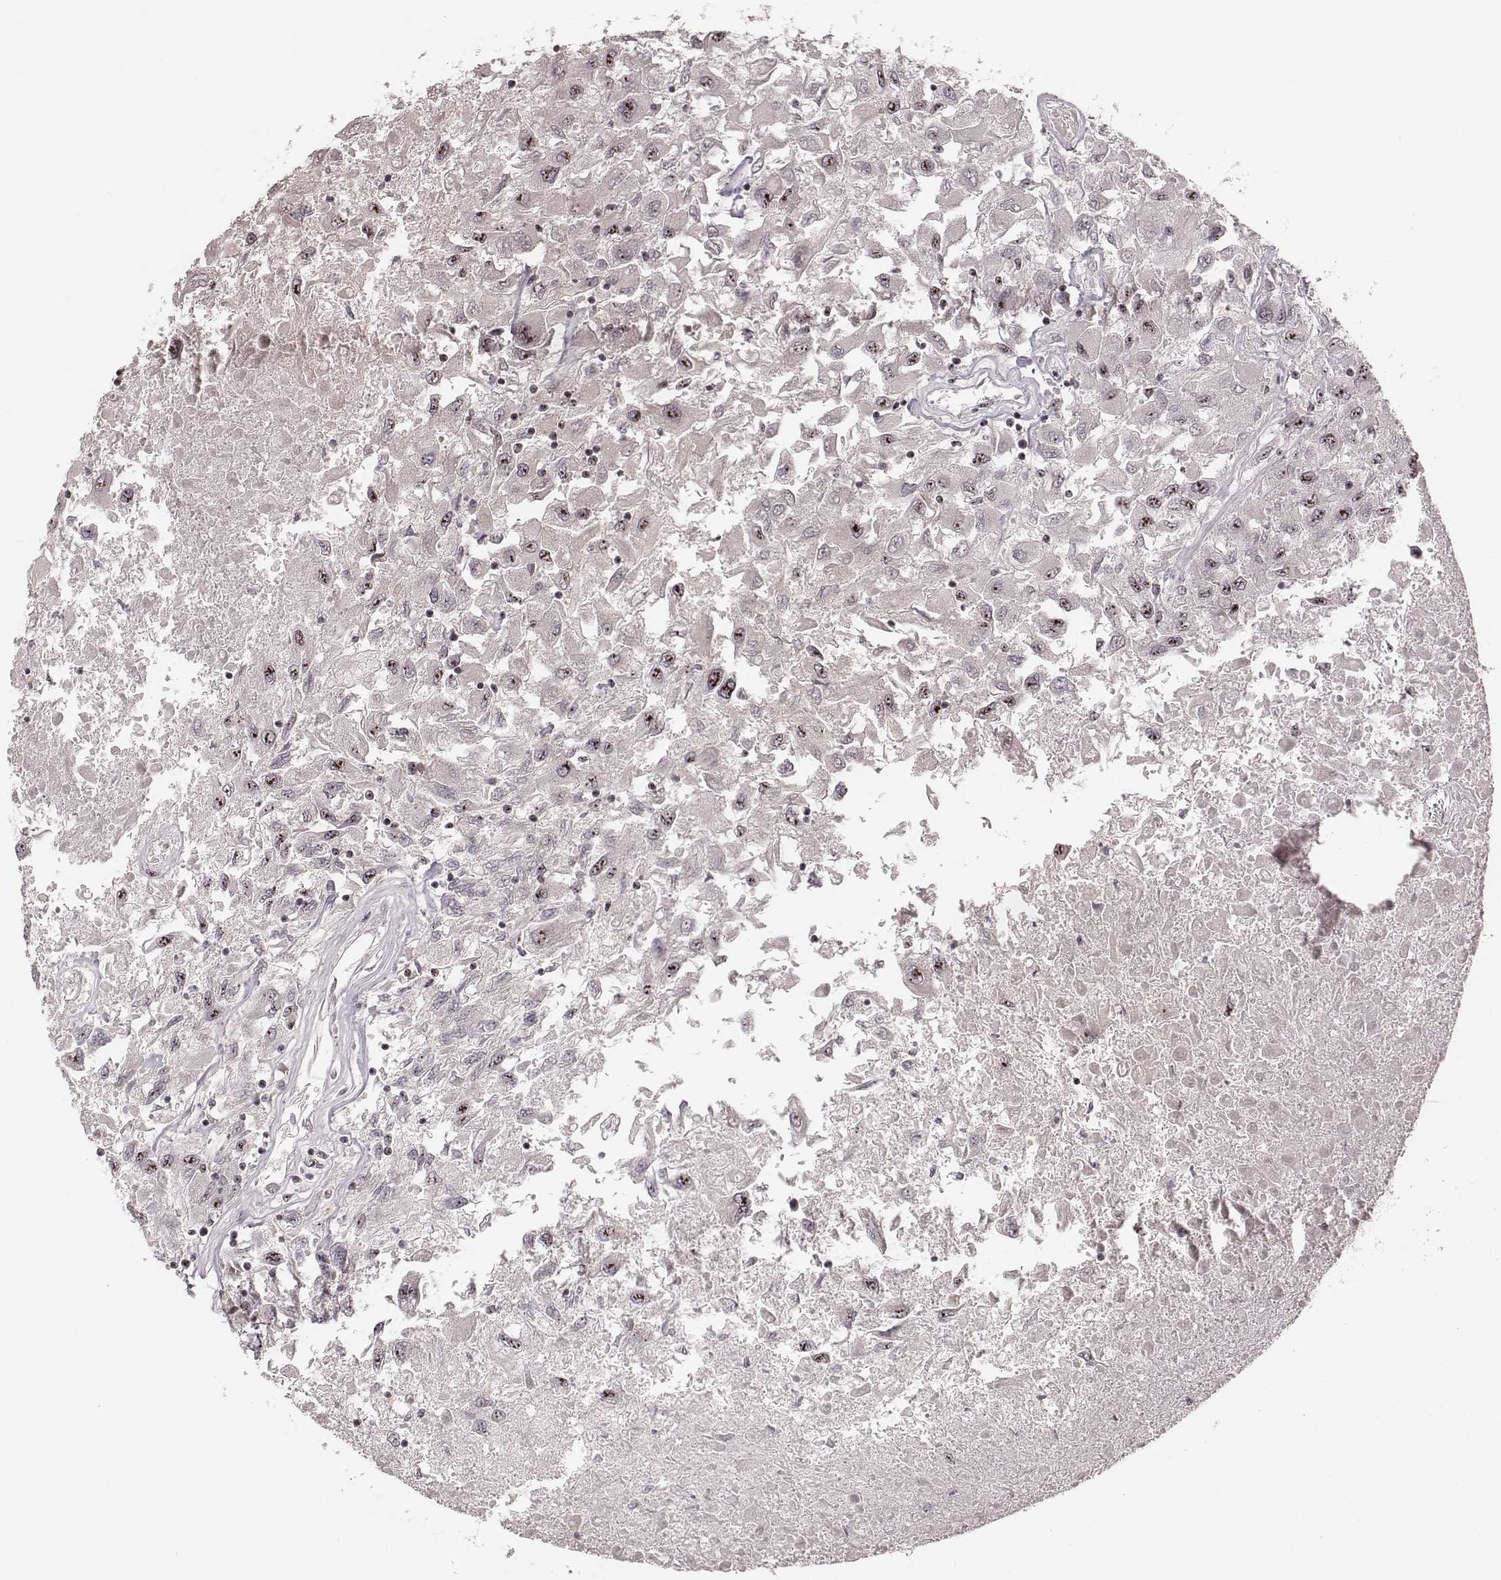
{"staining": {"intensity": "moderate", "quantity": ">75%", "location": "nuclear"}, "tissue": "renal cancer", "cell_type": "Tumor cells", "image_type": "cancer", "snomed": [{"axis": "morphology", "description": "Adenocarcinoma, NOS"}, {"axis": "topography", "description": "Kidney"}], "caption": "Brown immunohistochemical staining in human renal adenocarcinoma reveals moderate nuclear expression in approximately >75% of tumor cells. (Brightfield microscopy of DAB IHC at high magnification).", "gene": "NOP56", "patient": {"sex": "female", "age": 76}}